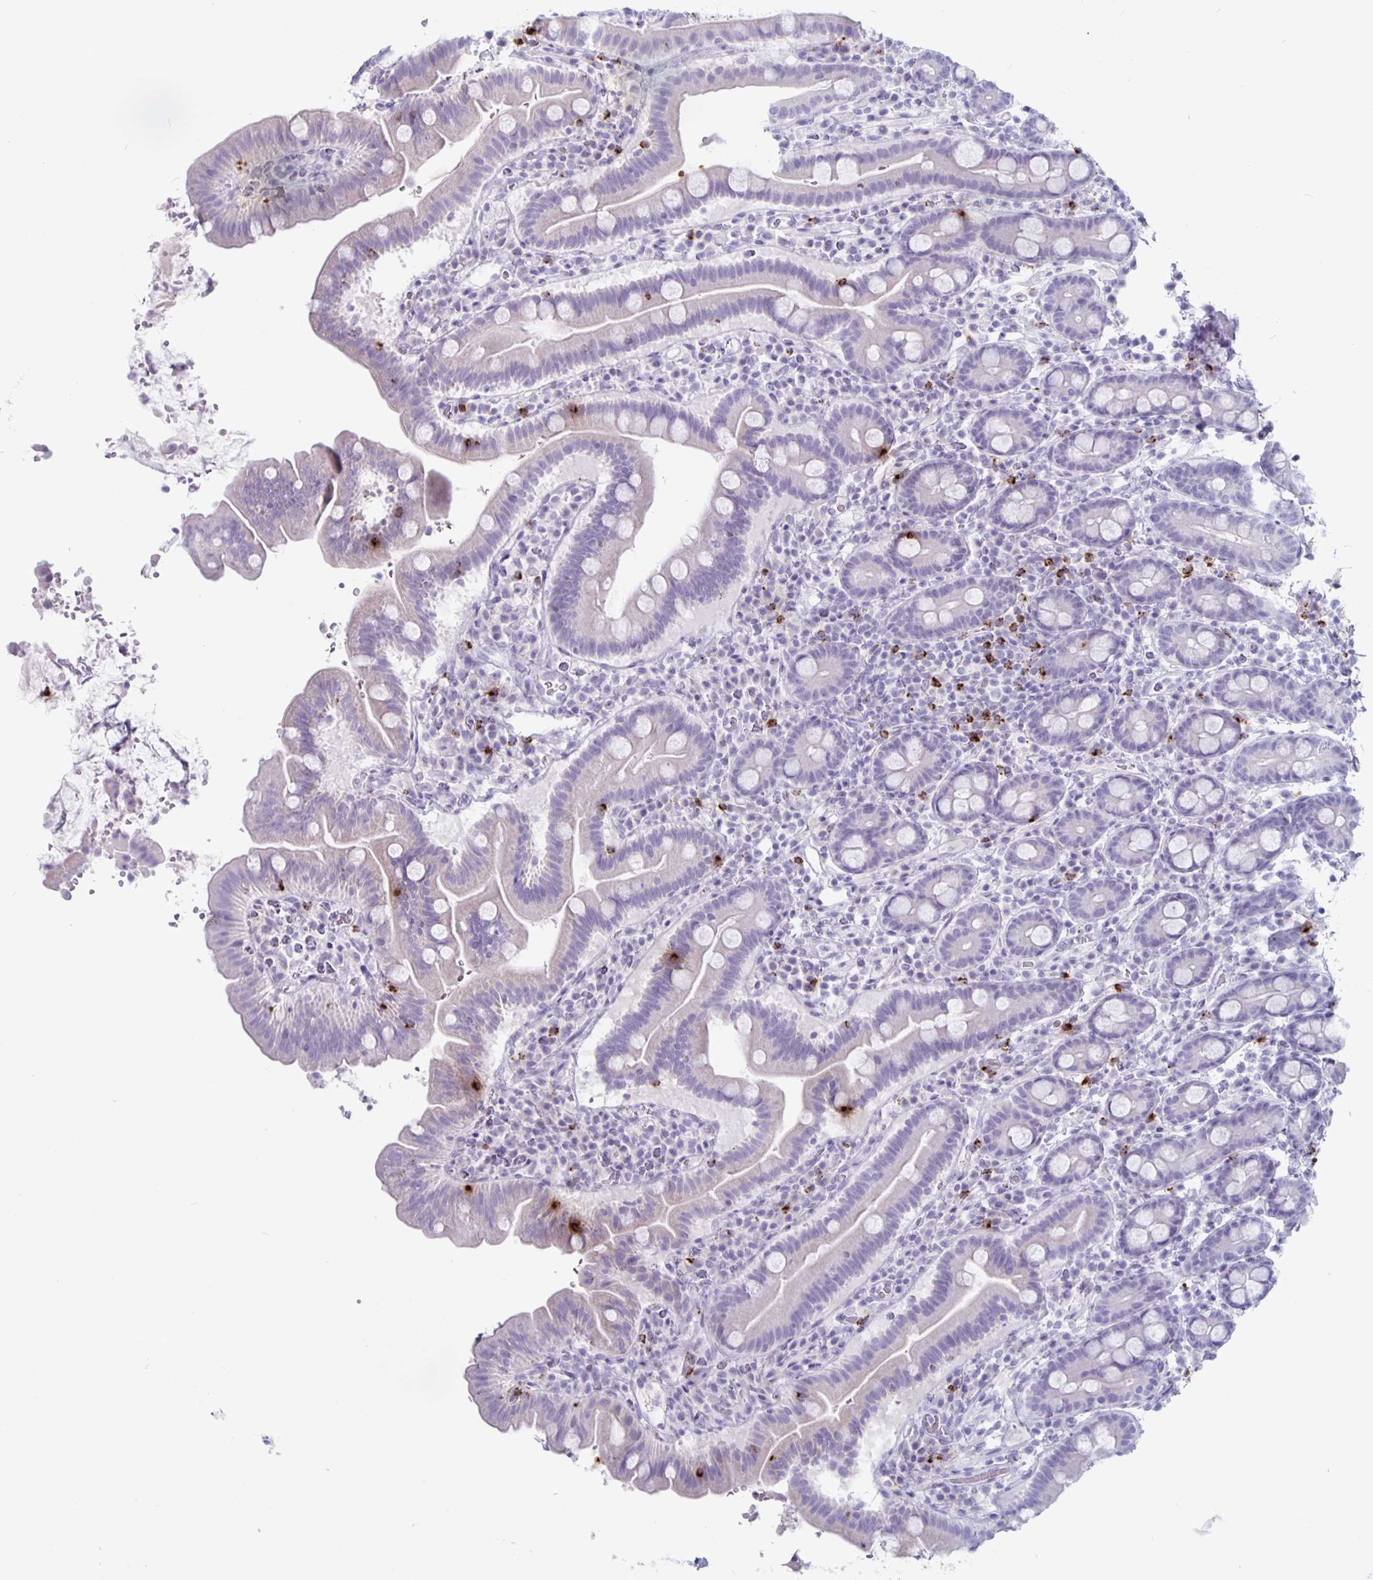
{"staining": {"intensity": "negative", "quantity": "none", "location": "none"}, "tissue": "small intestine", "cell_type": "Glandular cells", "image_type": "normal", "snomed": [{"axis": "morphology", "description": "Normal tissue, NOS"}, {"axis": "topography", "description": "Small intestine"}], "caption": "Small intestine was stained to show a protein in brown. There is no significant staining in glandular cells. (DAB immunohistochemistry (IHC), high magnification).", "gene": "GZMK", "patient": {"sex": "male", "age": 26}}